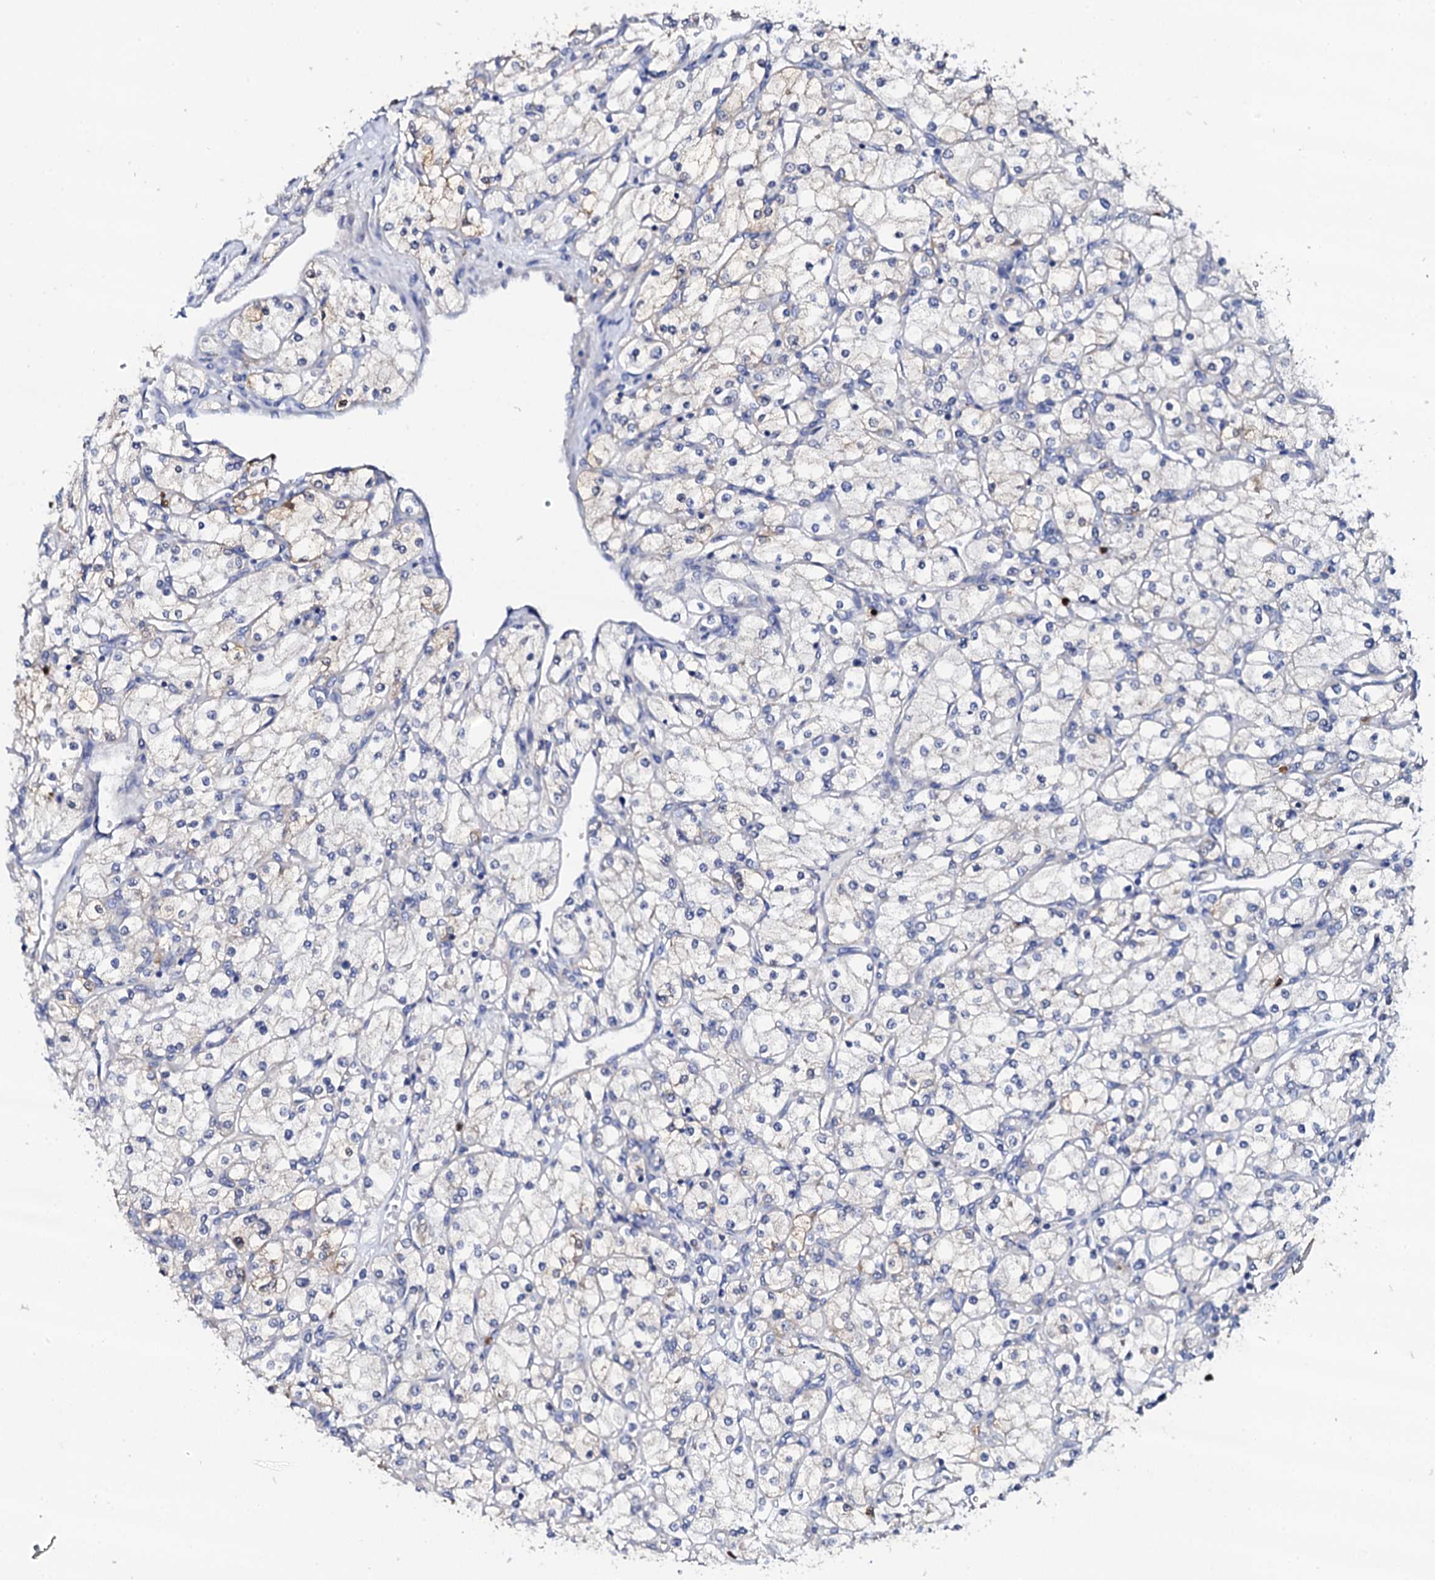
{"staining": {"intensity": "negative", "quantity": "none", "location": "none"}, "tissue": "renal cancer", "cell_type": "Tumor cells", "image_type": "cancer", "snomed": [{"axis": "morphology", "description": "Adenocarcinoma, NOS"}, {"axis": "topography", "description": "Kidney"}], "caption": "Image shows no protein staining in tumor cells of renal cancer tissue. (IHC, brightfield microscopy, high magnification).", "gene": "NAA16", "patient": {"sex": "male", "age": 80}}